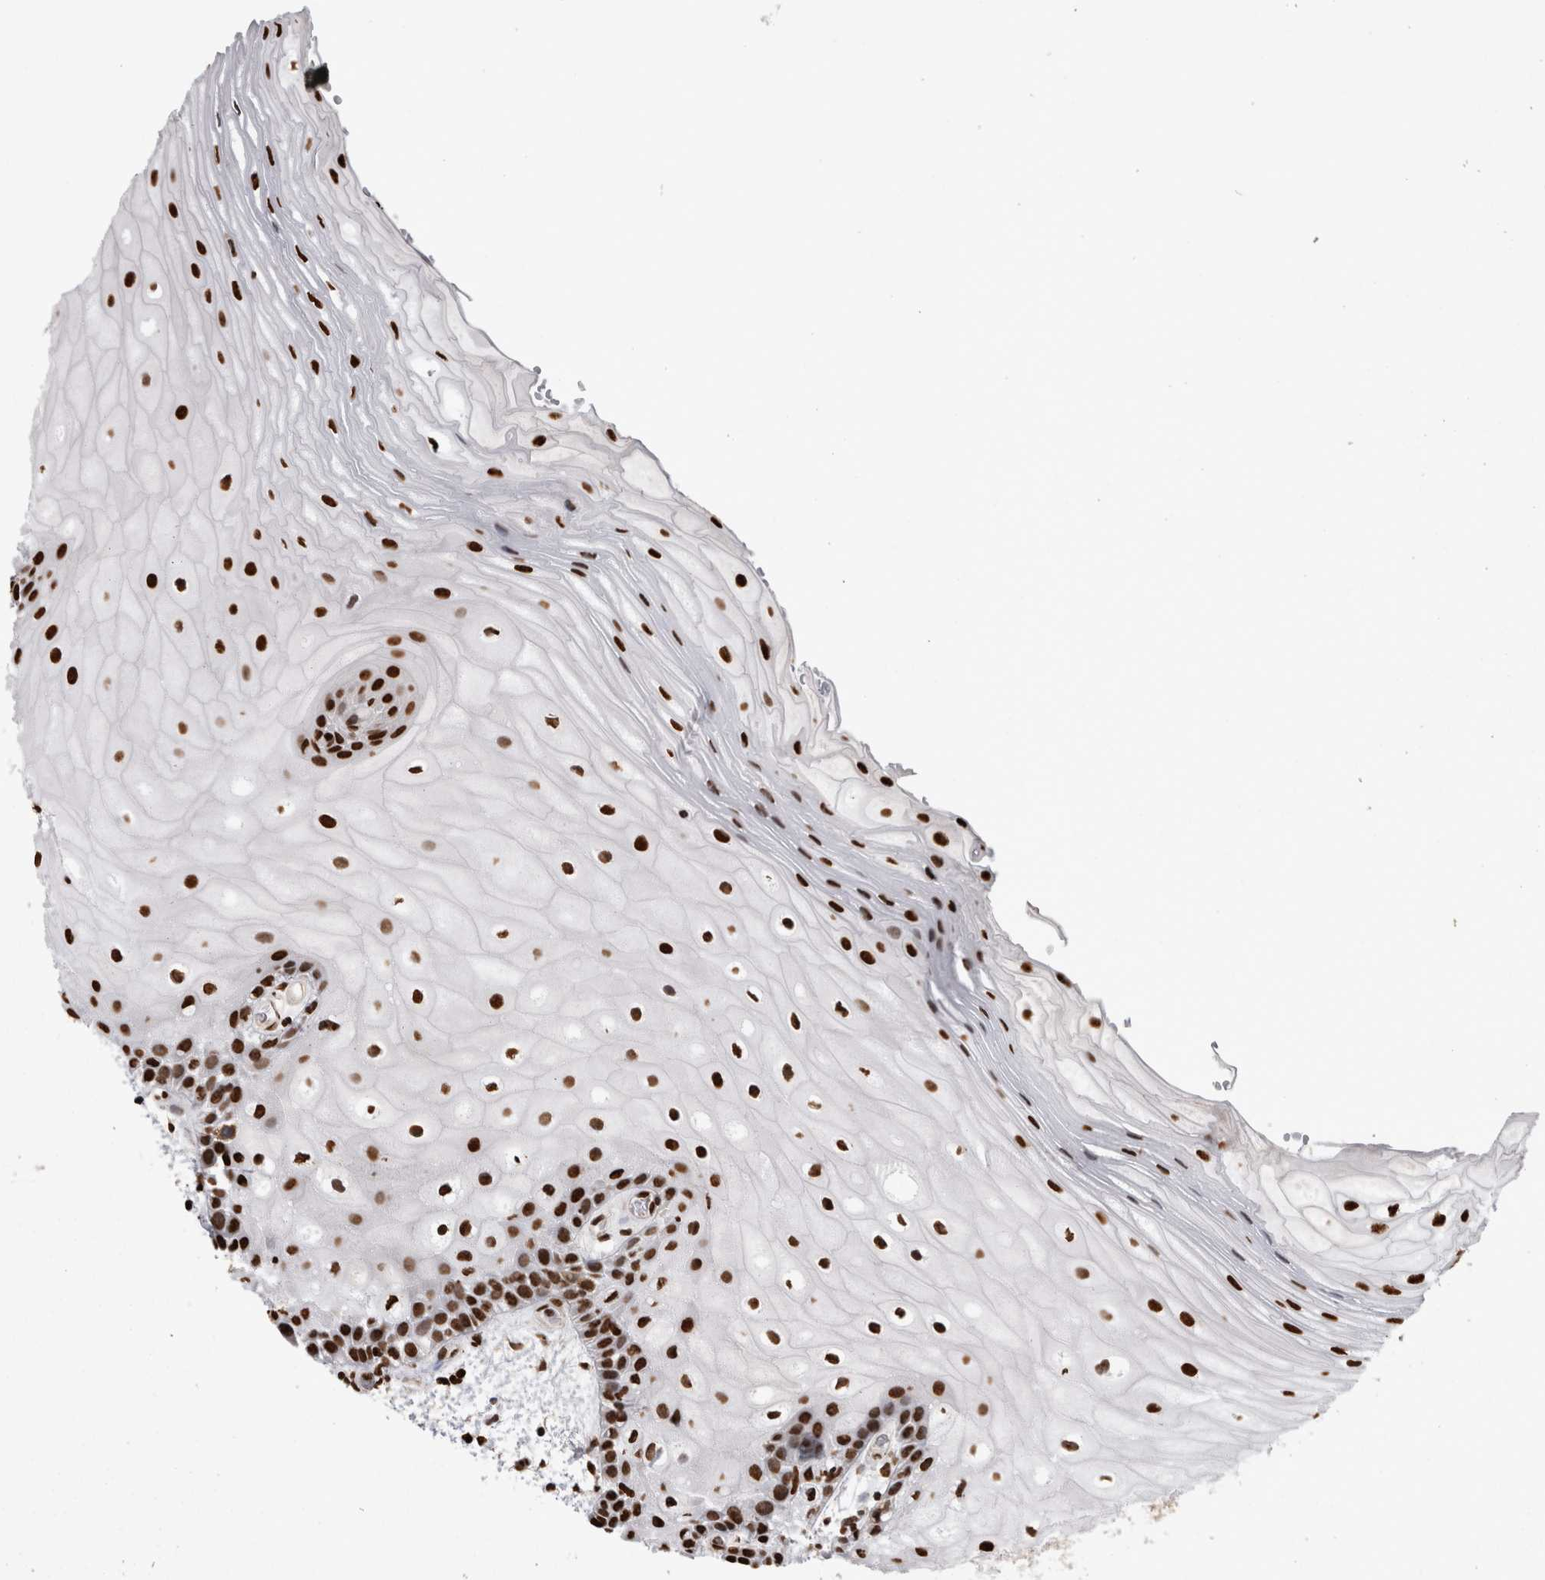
{"staining": {"intensity": "strong", "quantity": ">75%", "location": "nuclear"}, "tissue": "oral mucosa", "cell_type": "Squamous epithelial cells", "image_type": "normal", "snomed": [{"axis": "morphology", "description": "Normal tissue, NOS"}, {"axis": "topography", "description": "Oral tissue"}], "caption": "Protein staining of normal oral mucosa exhibits strong nuclear expression in approximately >75% of squamous epithelial cells. The staining was performed using DAB (3,3'-diaminobenzidine) to visualize the protein expression in brown, while the nuclei were stained in blue with hematoxylin (Magnification: 20x).", "gene": "HNRNPM", "patient": {"sex": "male", "age": 52}}